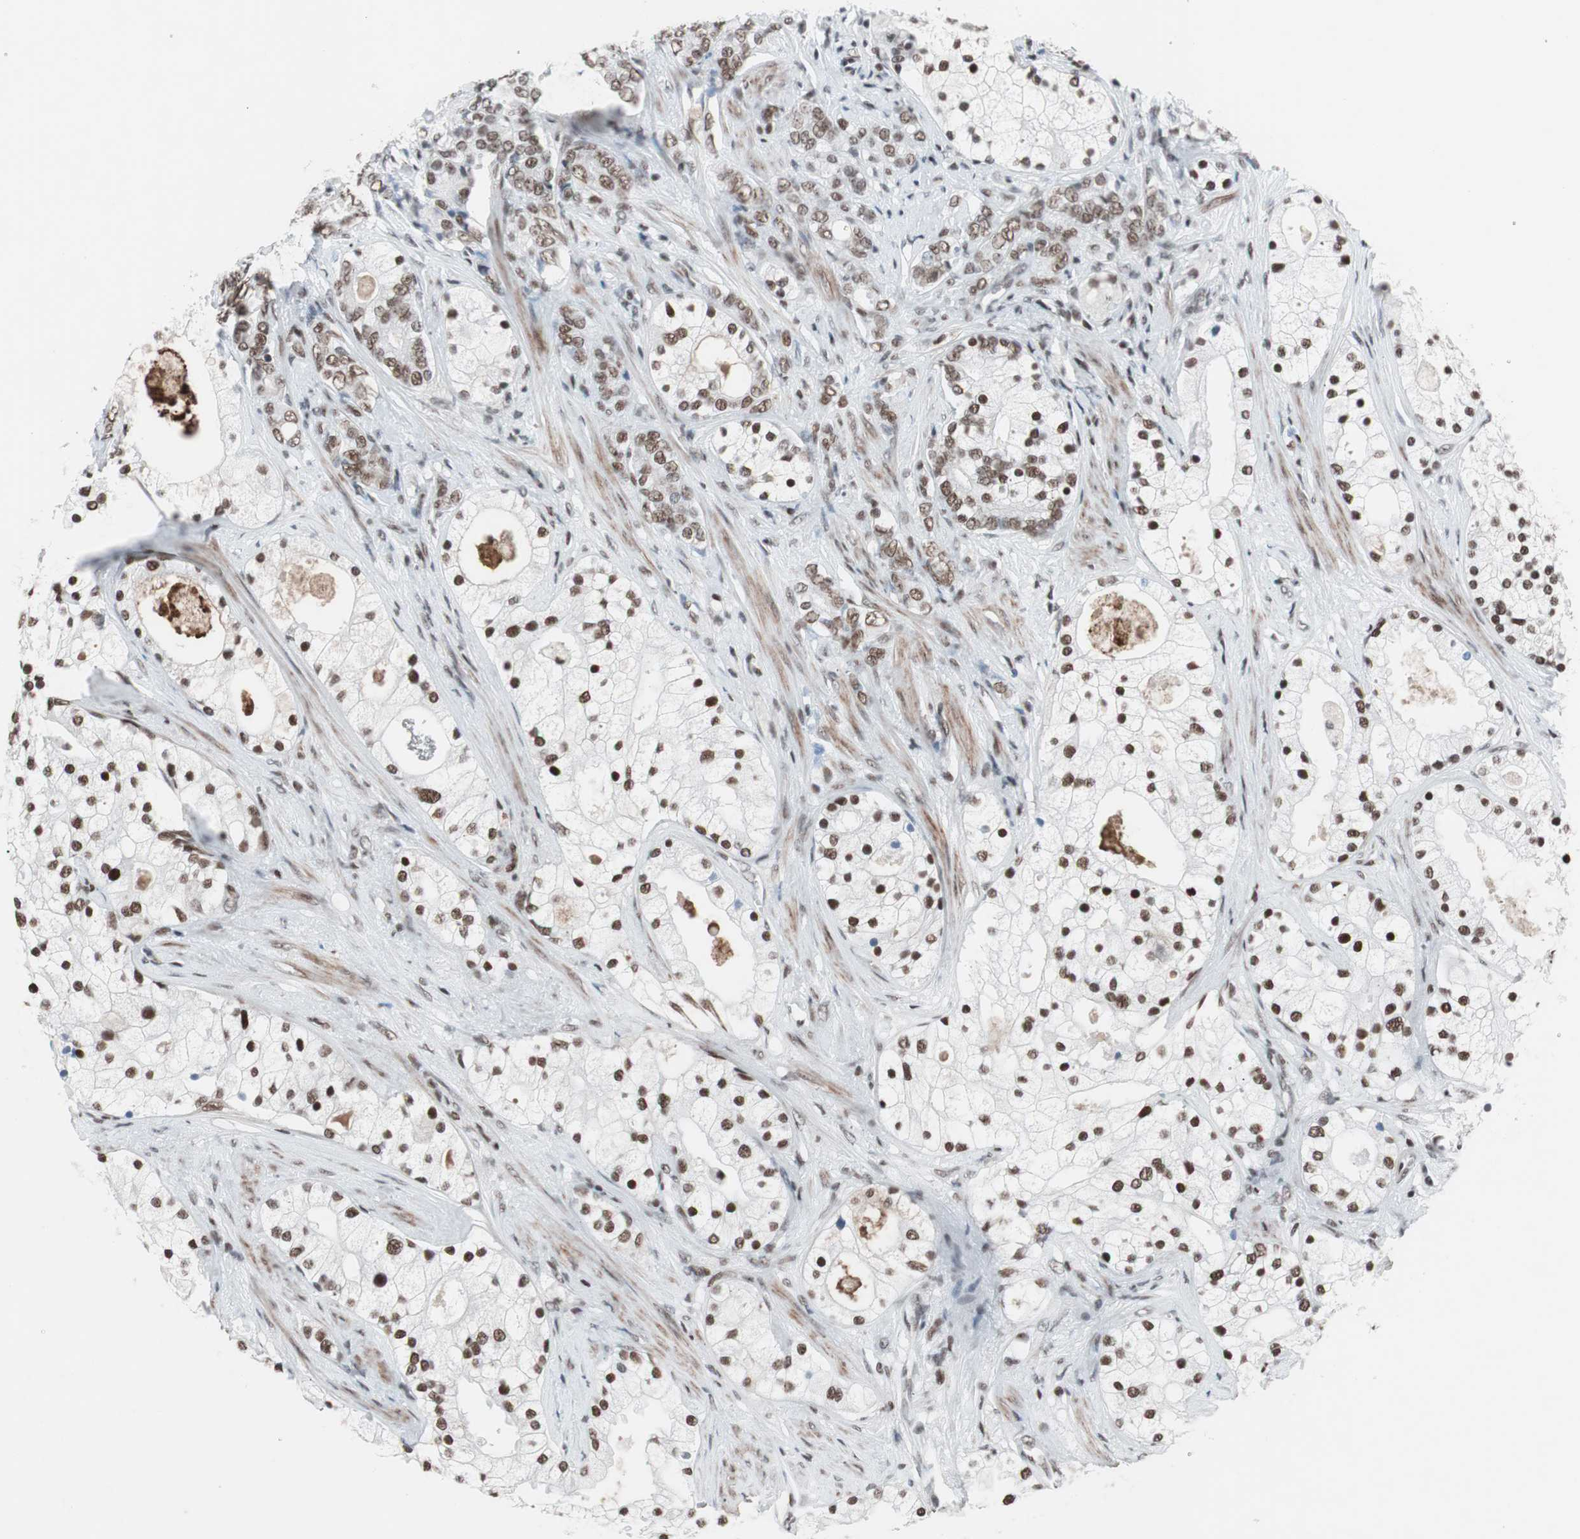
{"staining": {"intensity": "moderate", "quantity": ">75%", "location": "nuclear"}, "tissue": "prostate cancer", "cell_type": "Tumor cells", "image_type": "cancer", "snomed": [{"axis": "morphology", "description": "Adenocarcinoma, Low grade"}, {"axis": "topography", "description": "Prostate"}], "caption": "This micrograph shows immunohistochemistry (IHC) staining of human prostate cancer, with medium moderate nuclear expression in about >75% of tumor cells.", "gene": "ARID1A", "patient": {"sex": "male", "age": 58}}